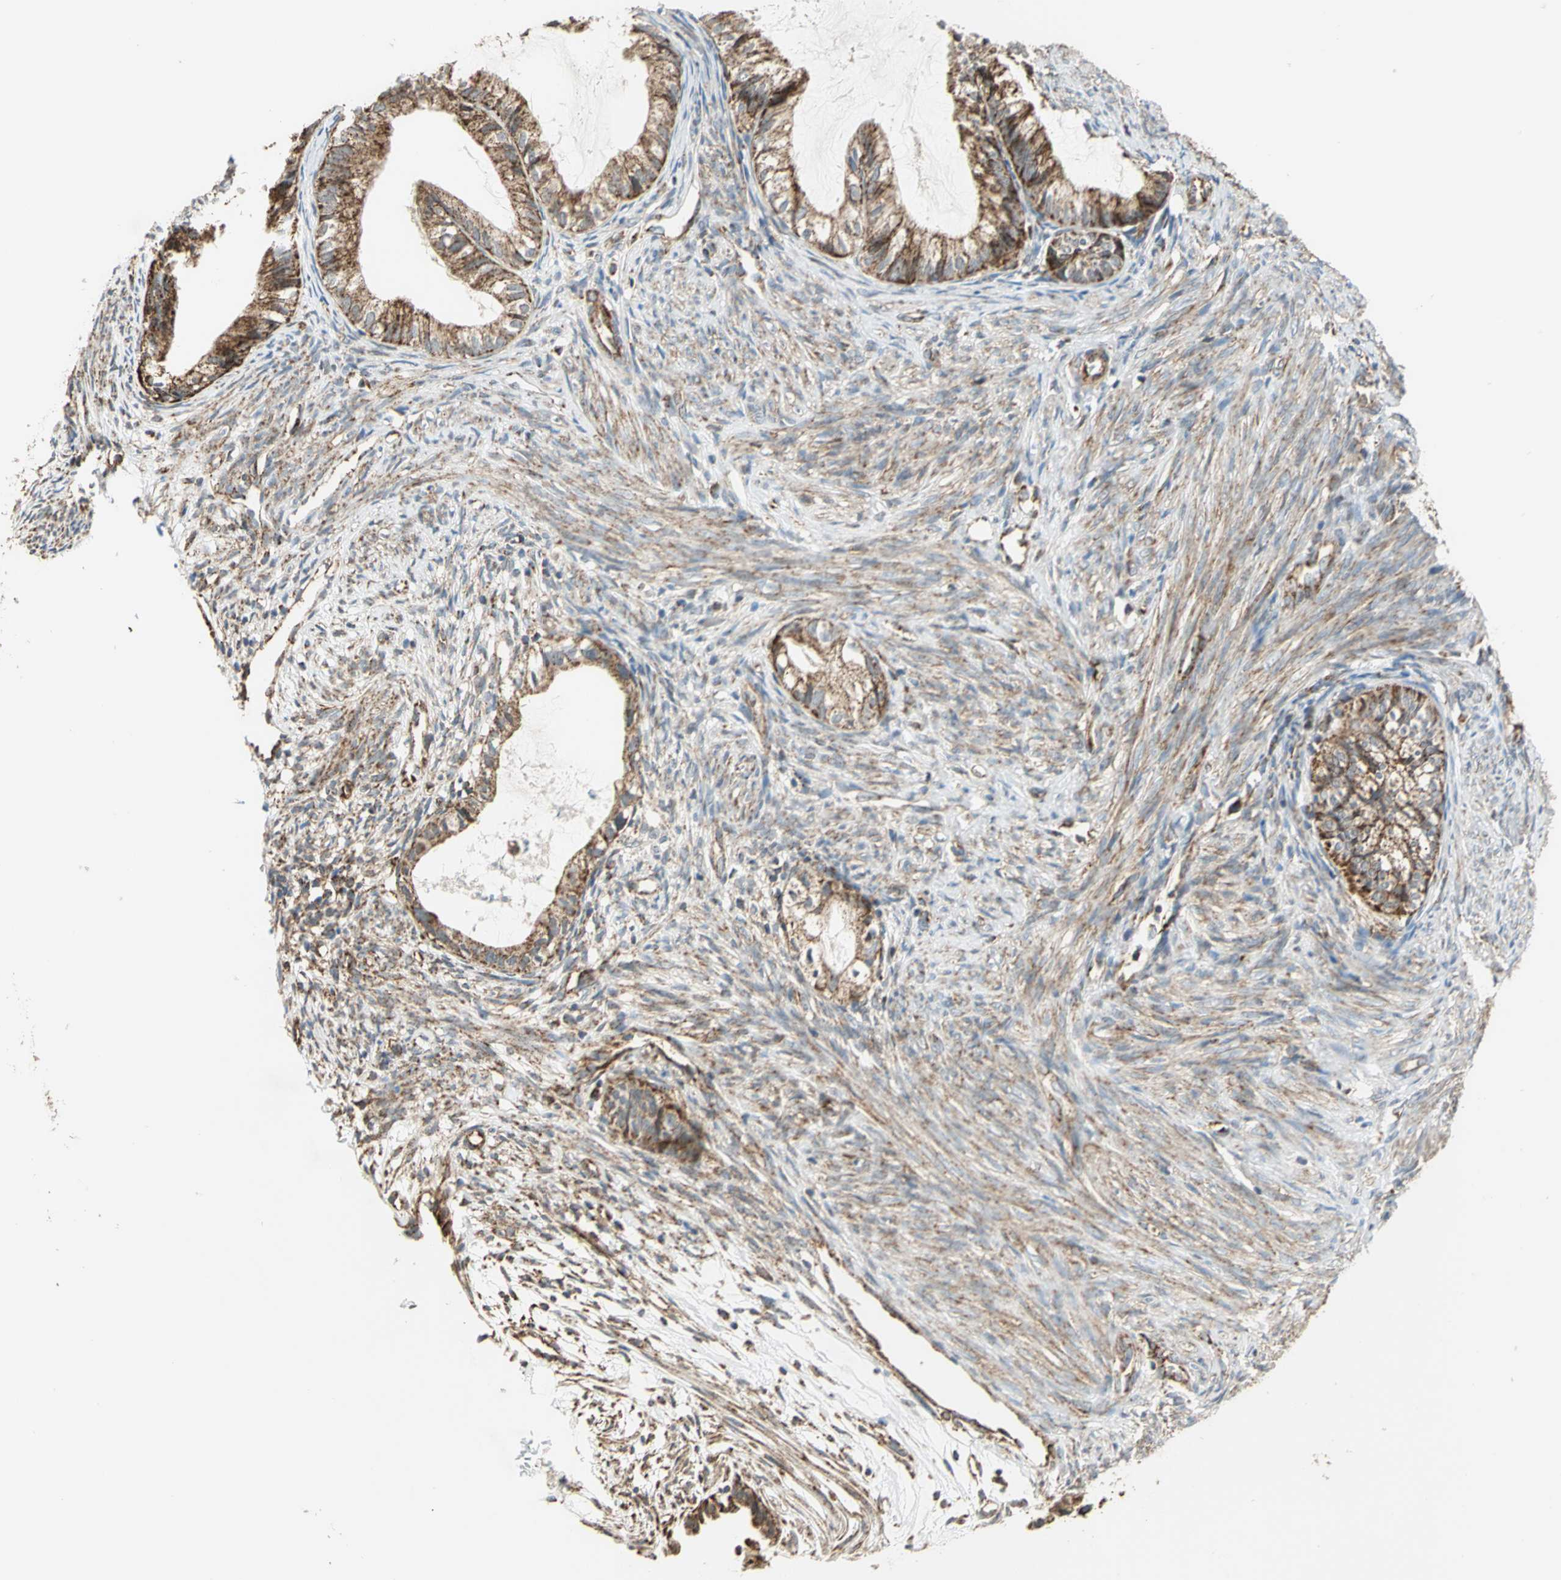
{"staining": {"intensity": "strong", "quantity": ">75%", "location": "cytoplasmic/membranous"}, "tissue": "cervical cancer", "cell_type": "Tumor cells", "image_type": "cancer", "snomed": [{"axis": "morphology", "description": "Normal tissue, NOS"}, {"axis": "morphology", "description": "Adenocarcinoma, NOS"}, {"axis": "topography", "description": "Cervix"}, {"axis": "topography", "description": "Endometrium"}], "caption": "Cervical cancer was stained to show a protein in brown. There is high levels of strong cytoplasmic/membranous staining in approximately >75% of tumor cells.", "gene": "MRPS22", "patient": {"sex": "female", "age": 86}}